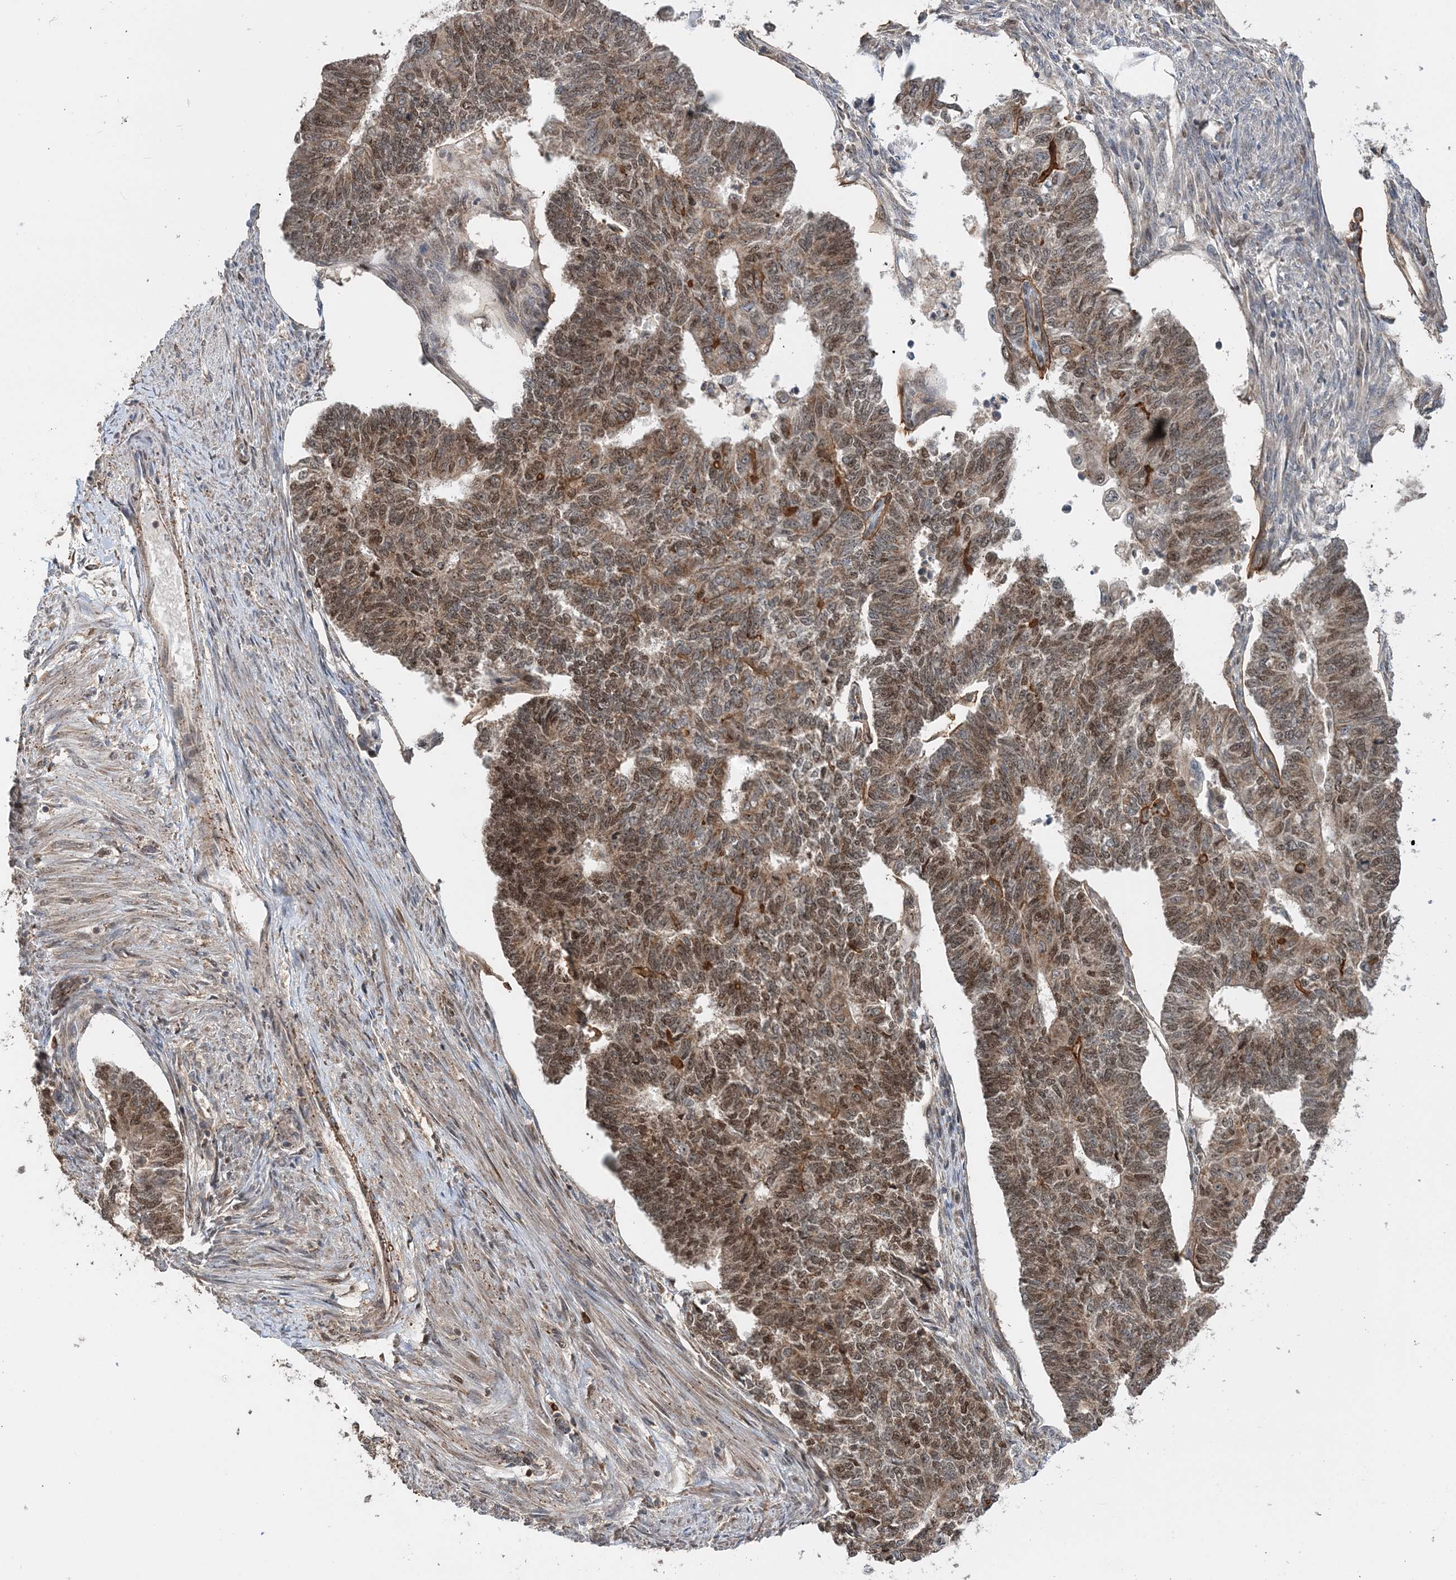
{"staining": {"intensity": "moderate", "quantity": ">75%", "location": "cytoplasmic/membranous,nuclear"}, "tissue": "endometrial cancer", "cell_type": "Tumor cells", "image_type": "cancer", "snomed": [{"axis": "morphology", "description": "Adenocarcinoma, NOS"}, {"axis": "topography", "description": "Endometrium"}], "caption": "Endometrial cancer stained for a protein demonstrates moderate cytoplasmic/membranous and nuclear positivity in tumor cells.", "gene": "KIF4A", "patient": {"sex": "female", "age": 32}}